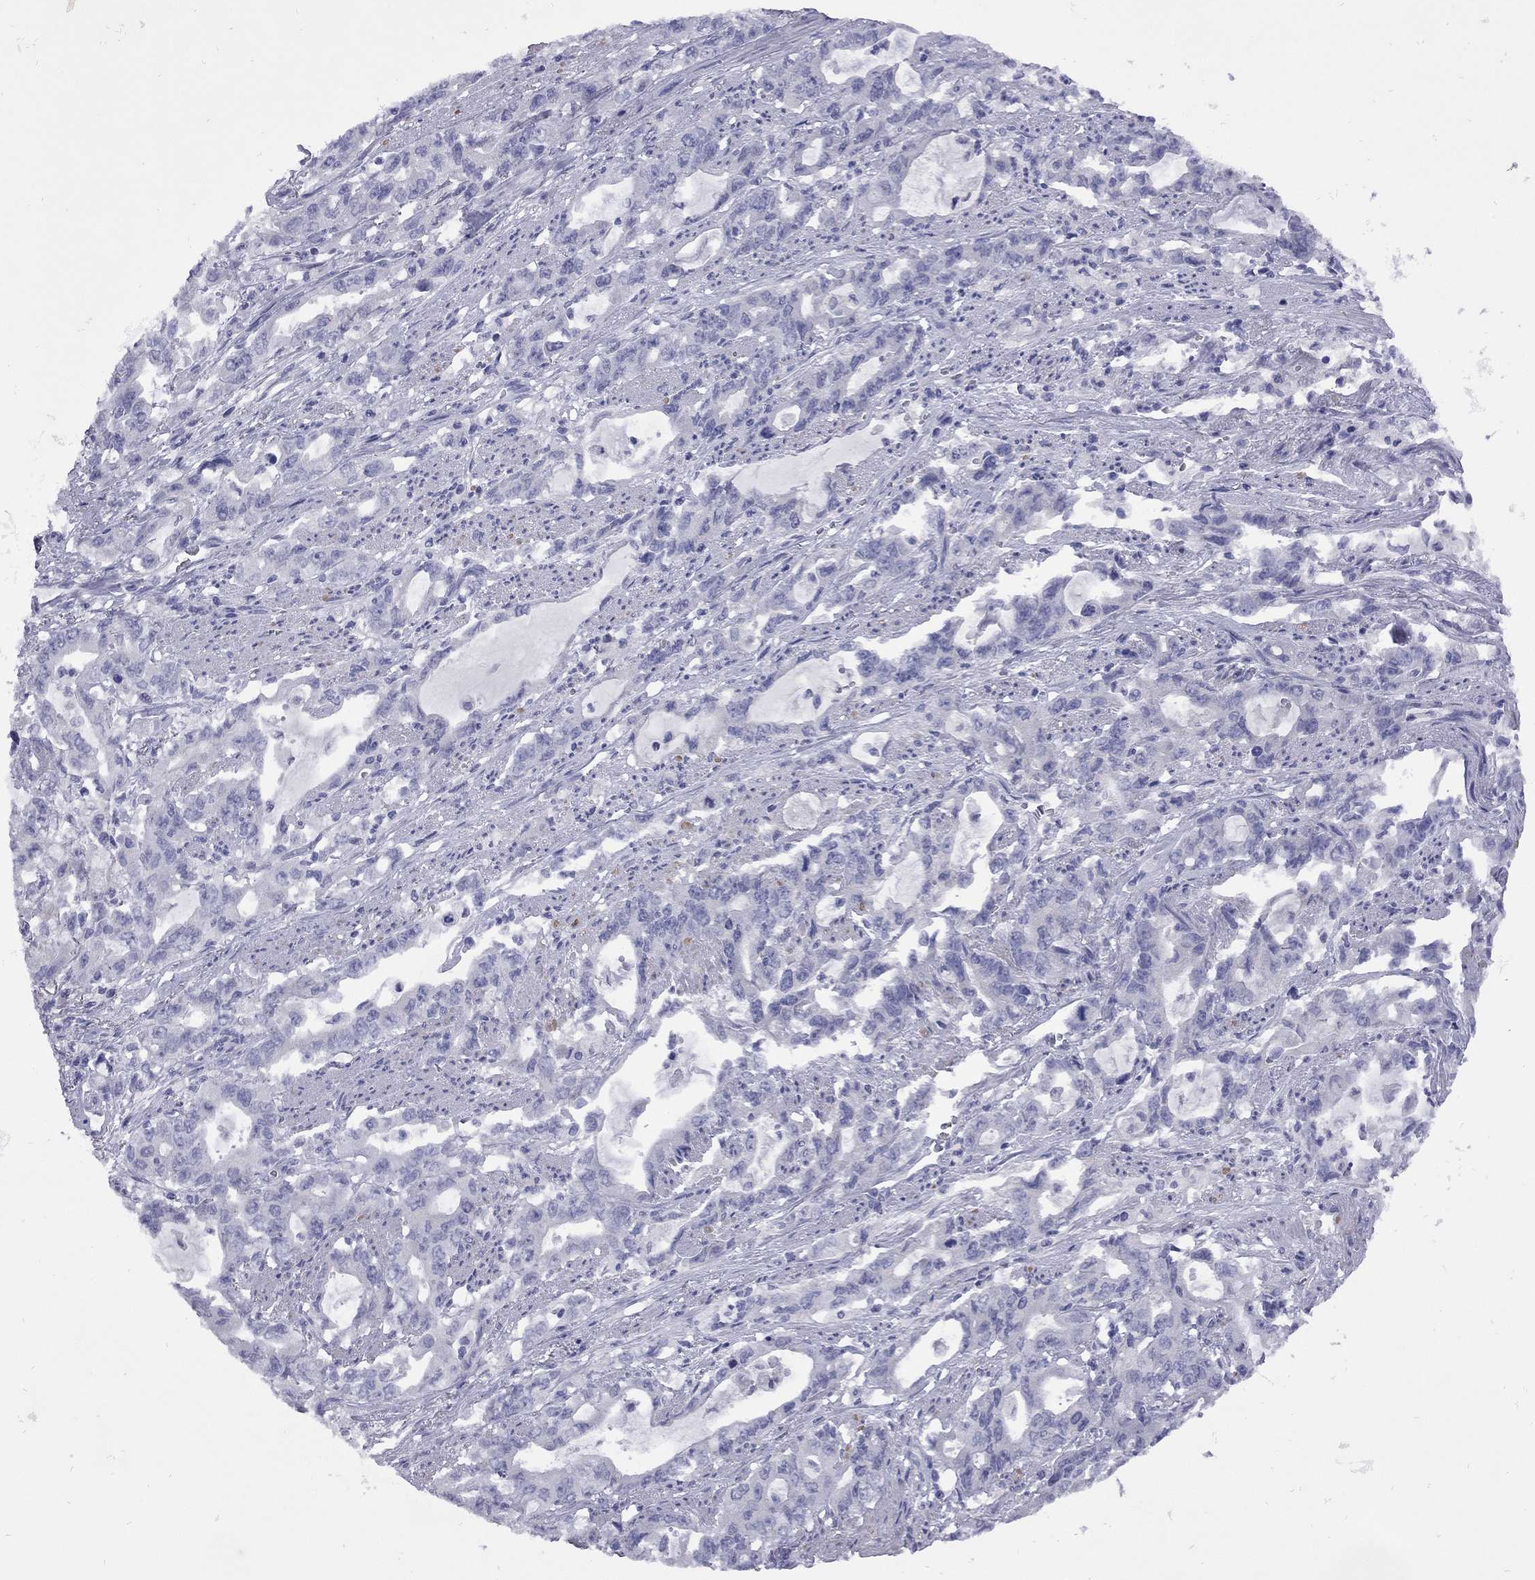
{"staining": {"intensity": "negative", "quantity": "none", "location": "none"}, "tissue": "stomach cancer", "cell_type": "Tumor cells", "image_type": "cancer", "snomed": [{"axis": "morphology", "description": "Adenocarcinoma, NOS"}, {"axis": "topography", "description": "Stomach, upper"}], "caption": "An immunohistochemistry (IHC) micrograph of stomach adenocarcinoma is shown. There is no staining in tumor cells of stomach adenocarcinoma. (Brightfield microscopy of DAB (3,3'-diaminobenzidine) immunohistochemistry (IHC) at high magnification).", "gene": "EPPIN", "patient": {"sex": "male", "age": 85}}